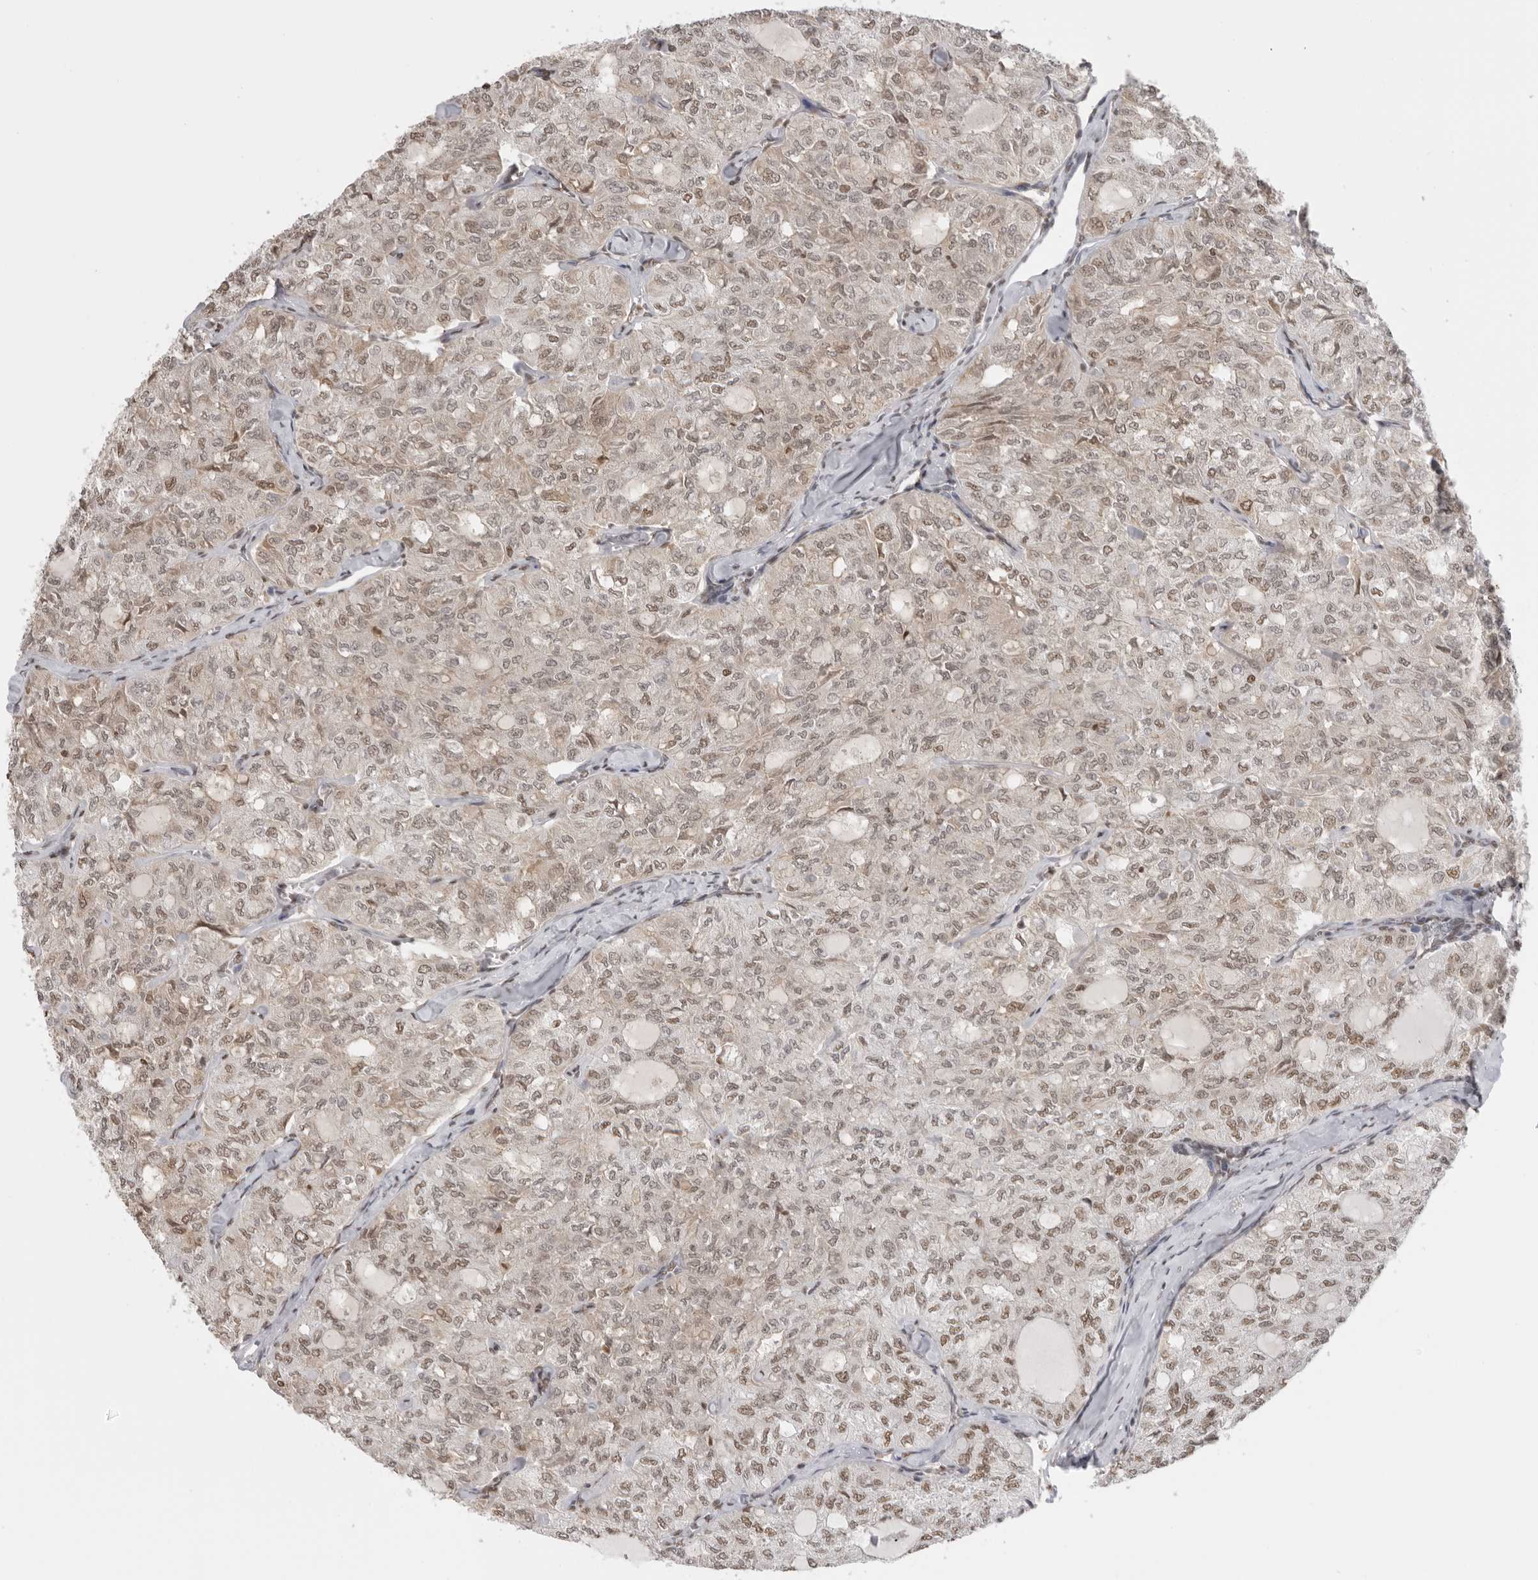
{"staining": {"intensity": "moderate", "quantity": ">75%", "location": "nuclear"}, "tissue": "thyroid cancer", "cell_type": "Tumor cells", "image_type": "cancer", "snomed": [{"axis": "morphology", "description": "Follicular adenoma carcinoma, NOS"}, {"axis": "topography", "description": "Thyroid gland"}], "caption": "Immunohistochemical staining of human follicular adenoma carcinoma (thyroid) shows medium levels of moderate nuclear positivity in about >75% of tumor cells.", "gene": "RPA2", "patient": {"sex": "male", "age": 75}}